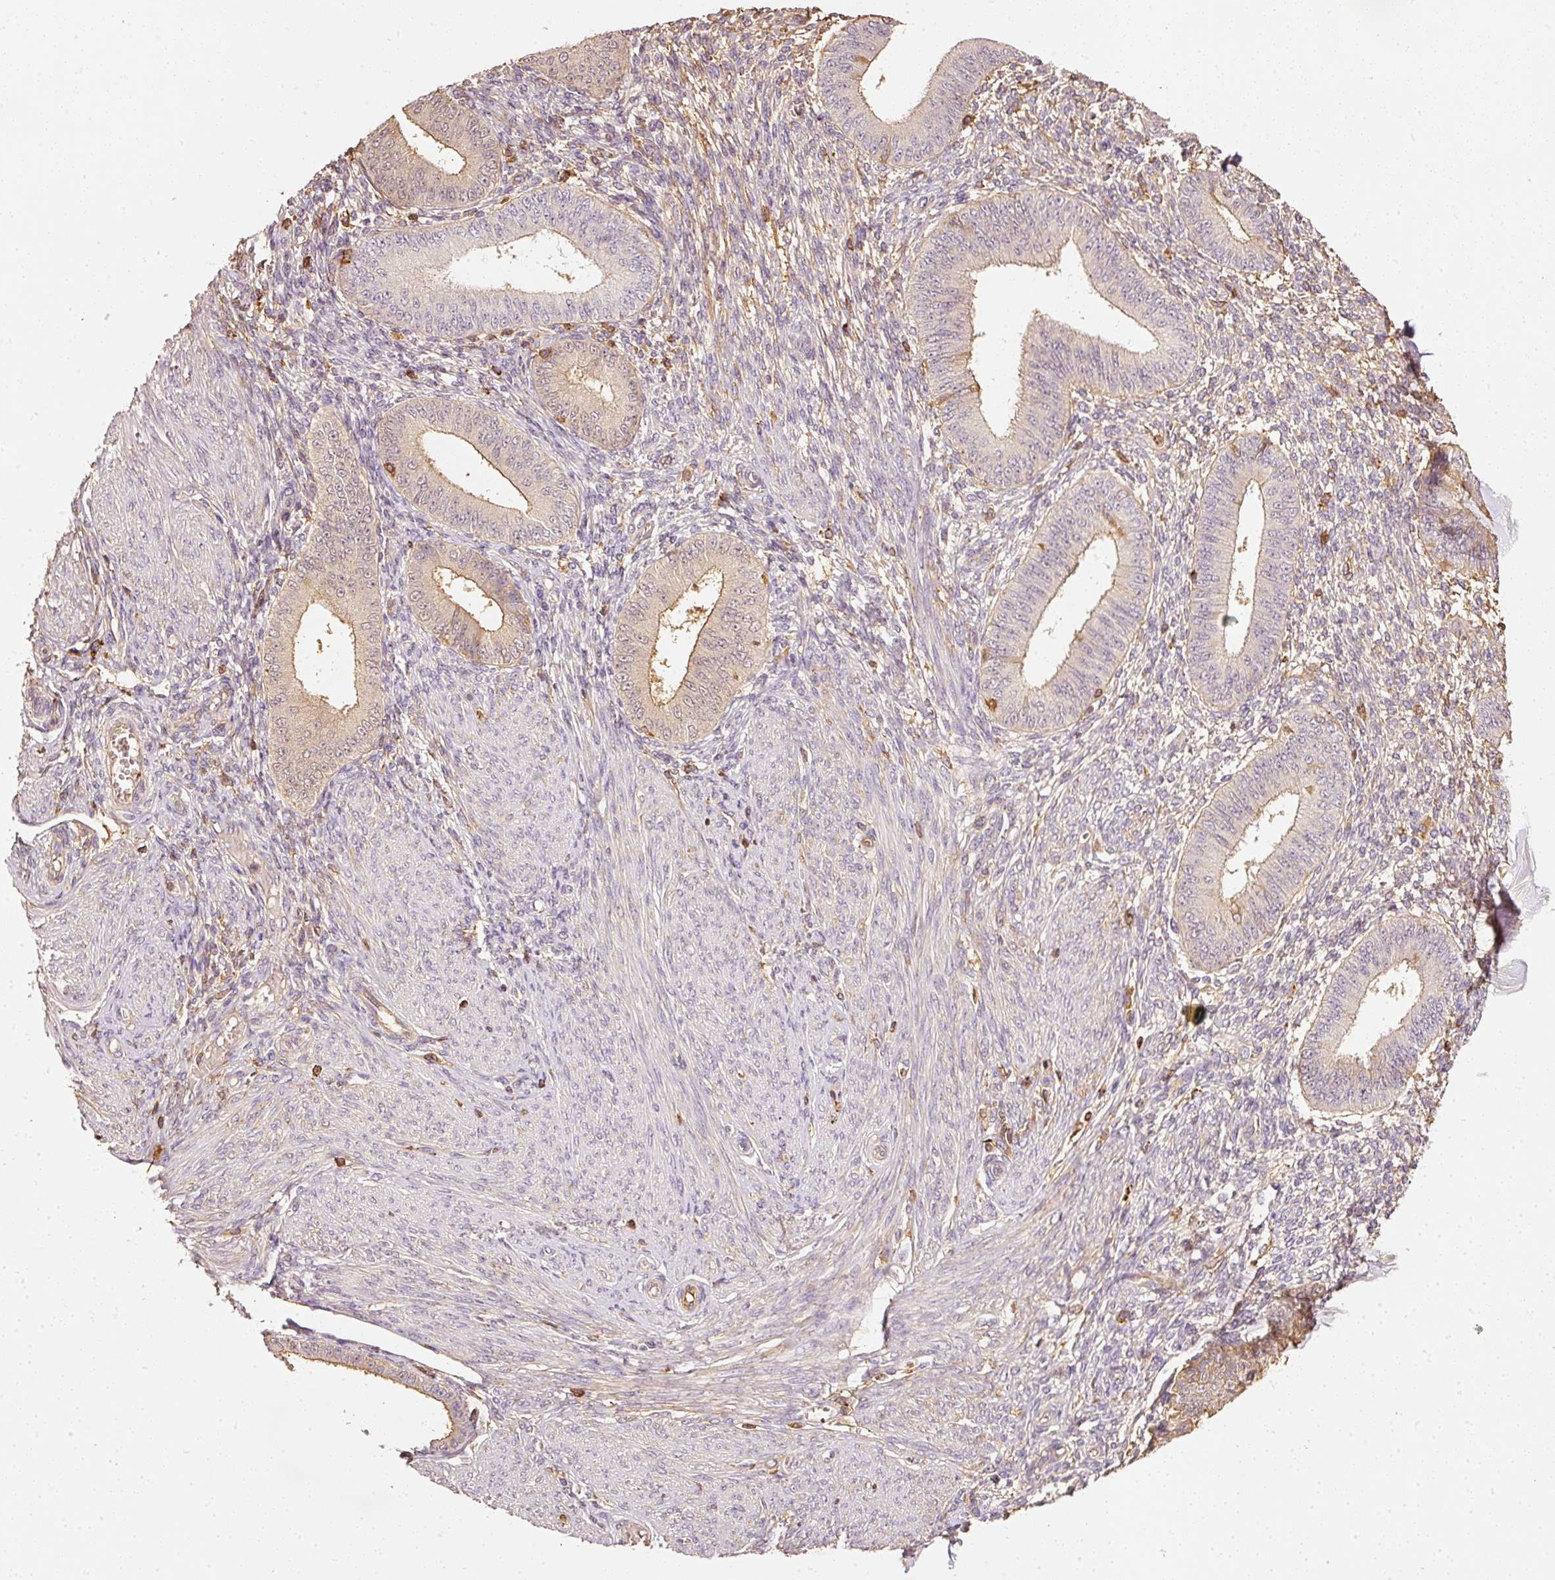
{"staining": {"intensity": "weak", "quantity": "<25%", "location": "cytoplasmic/membranous"}, "tissue": "endometrium", "cell_type": "Cells in endometrial stroma", "image_type": "normal", "snomed": [{"axis": "morphology", "description": "Normal tissue, NOS"}, {"axis": "topography", "description": "Endometrium"}], "caption": "IHC photomicrograph of benign endometrium: human endometrium stained with DAB (3,3'-diaminobenzidine) exhibits no significant protein expression in cells in endometrial stroma.", "gene": "EVL", "patient": {"sex": "female", "age": 49}}